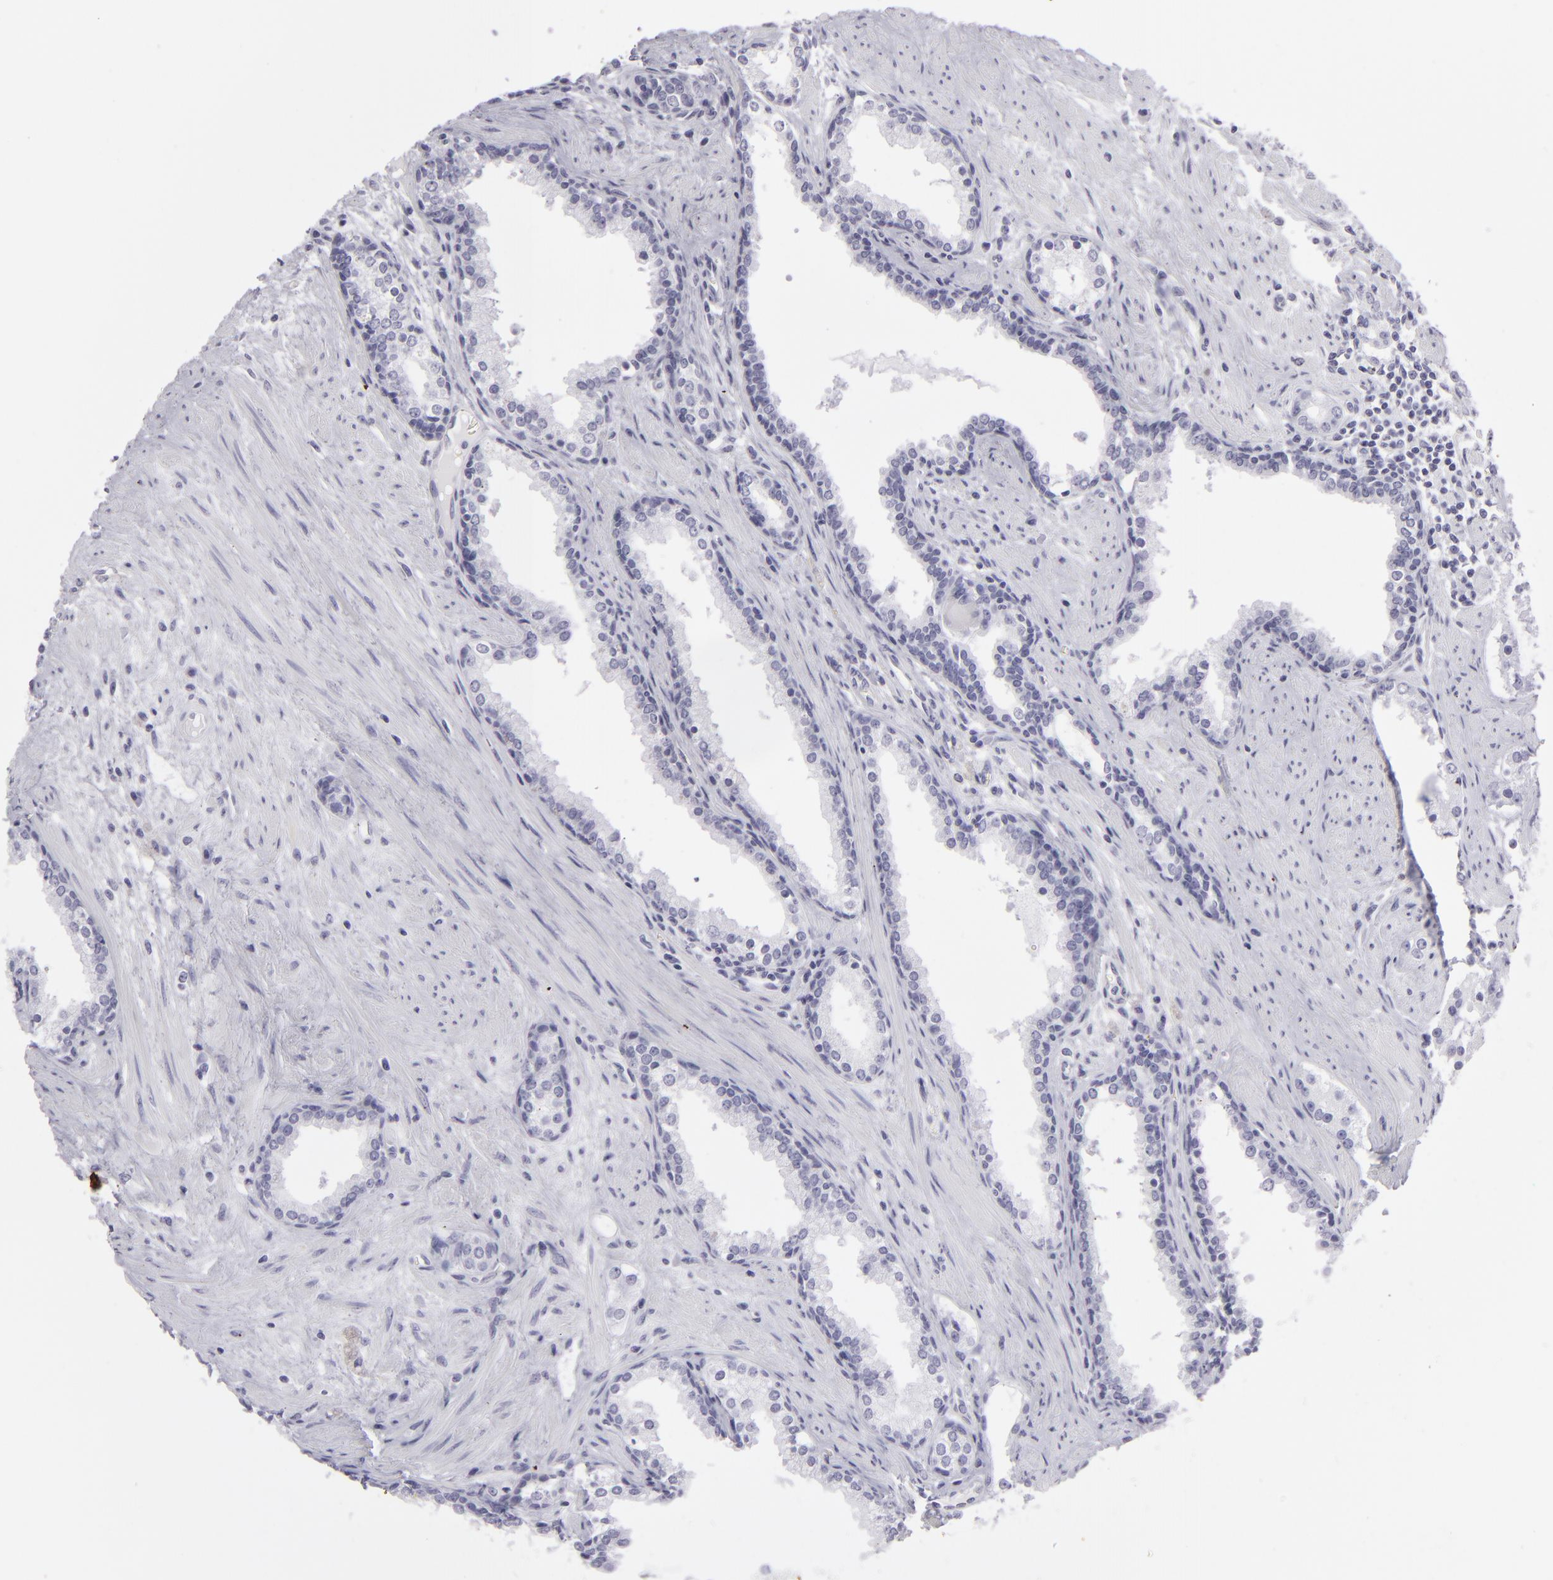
{"staining": {"intensity": "negative", "quantity": "none", "location": "none"}, "tissue": "prostate cancer", "cell_type": "Tumor cells", "image_type": "cancer", "snomed": [{"axis": "morphology", "description": "Adenocarcinoma, Medium grade"}, {"axis": "topography", "description": "Prostate"}], "caption": "Human prostate cancer stained for a protein using IHC shows no positivity in tumor cells.", "gene": "KRT1", "patient": {"sex": "male", "age": 73}}